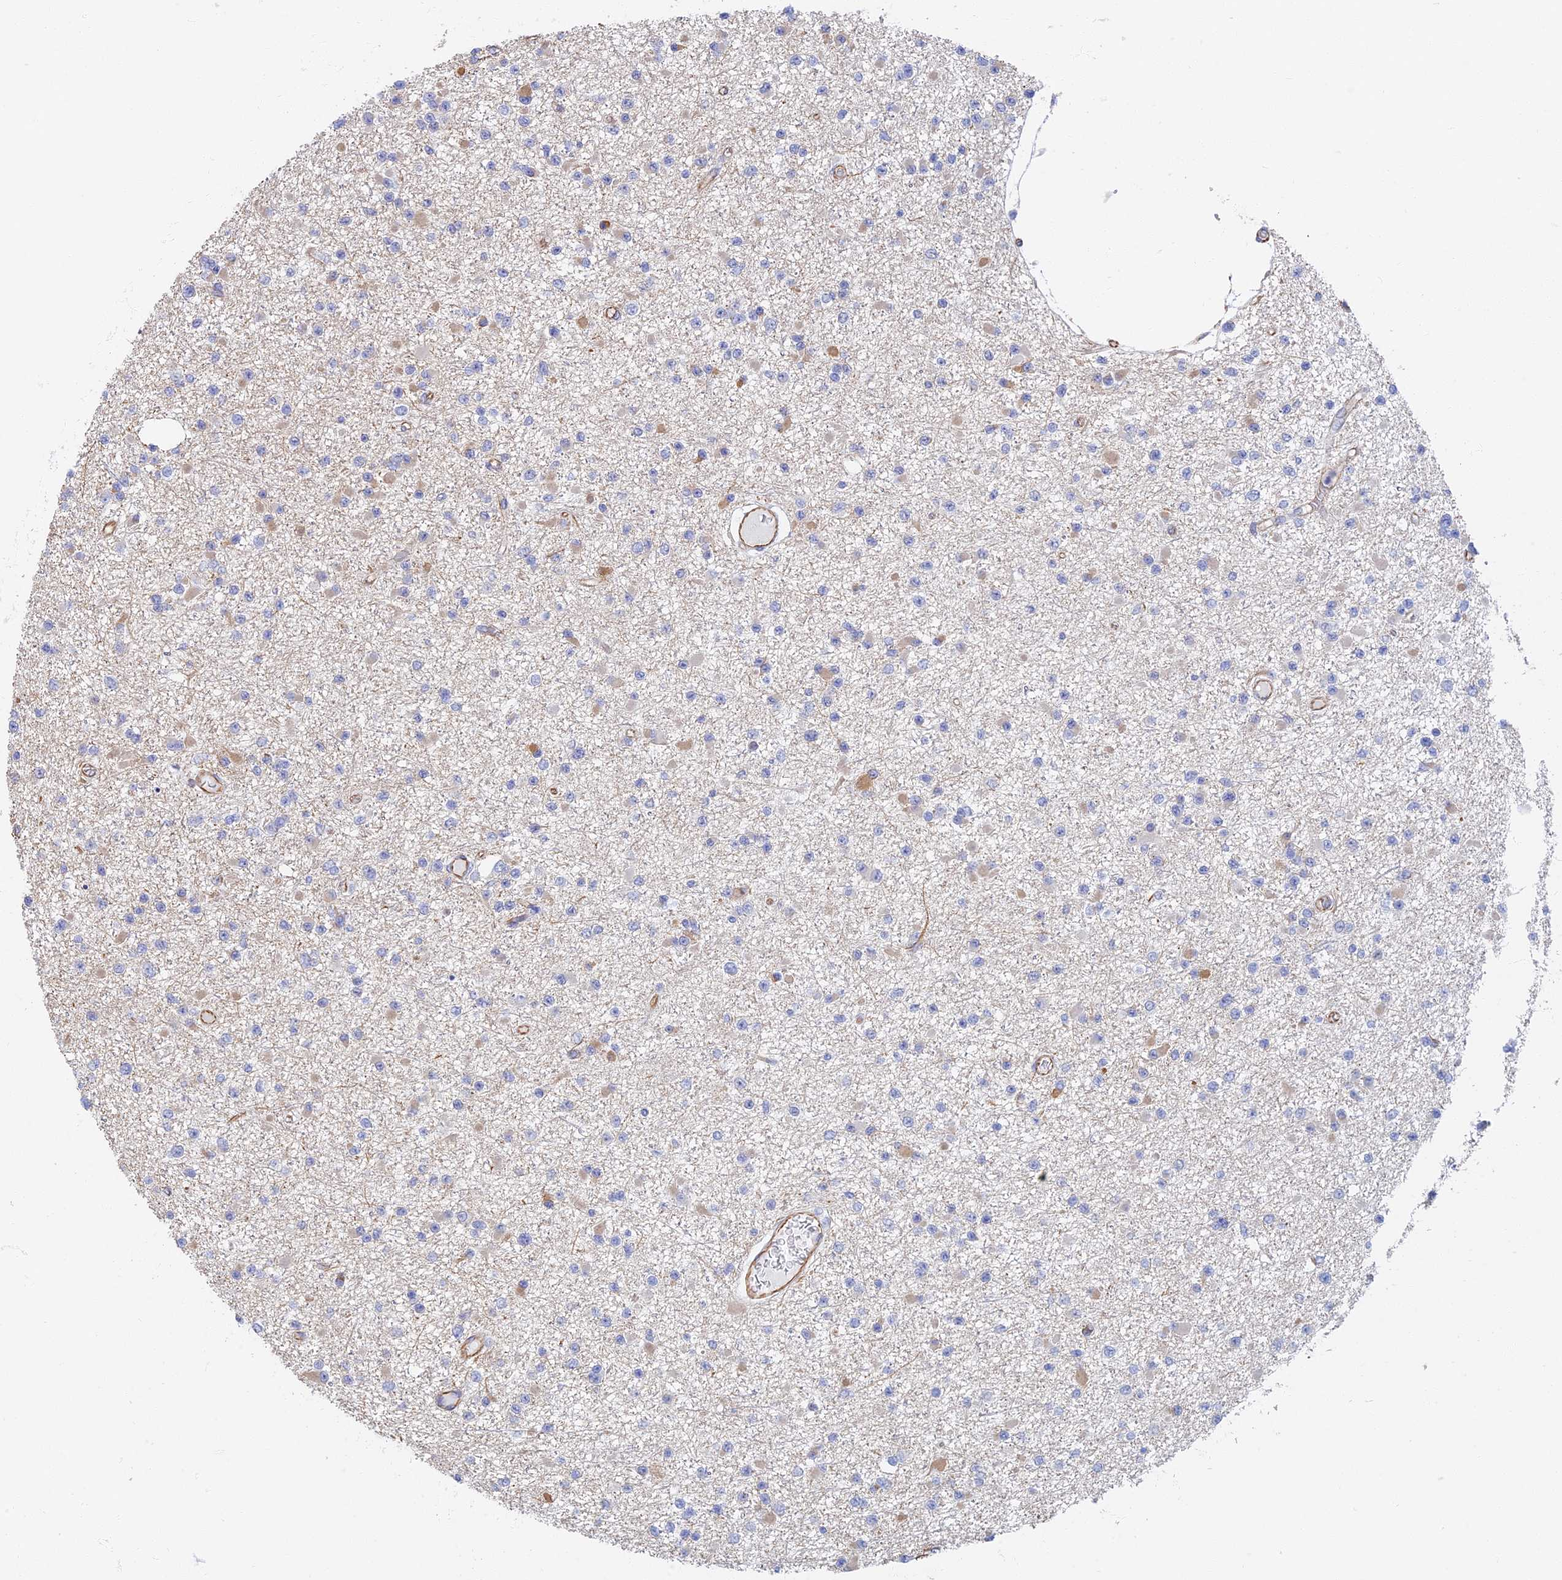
{"staining": {"intensity": "negative", "quantity": "none", "location": "none"}, "tissue": "glioma", "cell_type": "Tumor cells", "image_type": "cancer", "snomed": [{"axis": "morphology", "description": "Glioma, malignant, Low grade"}, {"axis": "topography", "description": "Brain"}], "caption": "Tumor cells are negative for protein expression in human glioma.", "gene": "RMC1", "patient": {"sex": "female", "age": 22}}